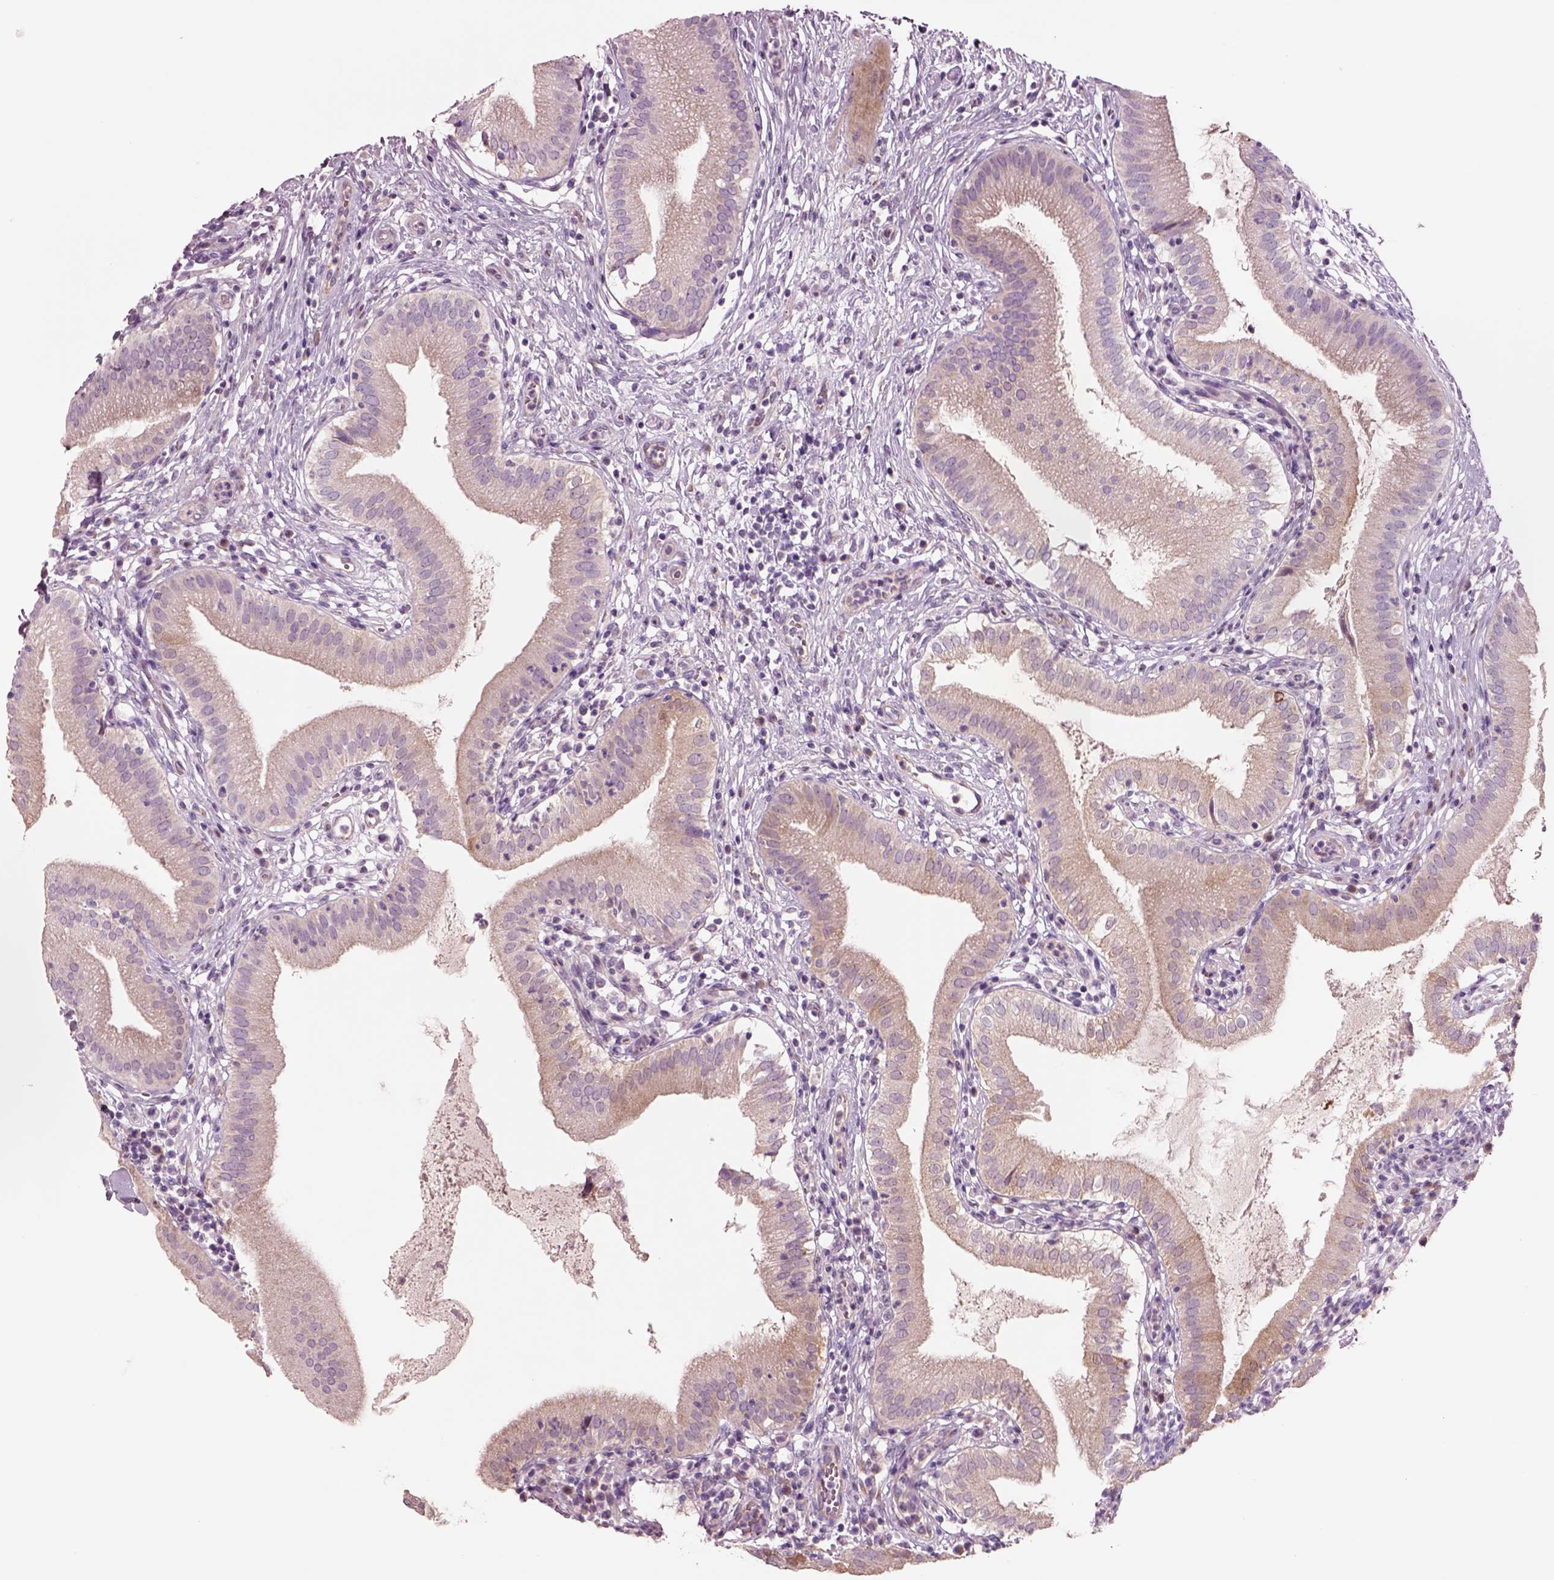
{"staining": {"intensity": "weak", "quantity": ">75%", "location": "cytoplasmic/membranous"}, "tissue": "gallbladder", "cell_type": "Glandular cells", "image_type": "normal", "snomed": [{"axis": "morphology", "description": "Normal tissue, NOS"}, {"axis": "topography", "description": "Gallbladder"}], "caption": "Immunohistochemical staining of unremarkable gallbladder exhibits >75% levels of weak cytoplasmic/membranous protein positivity in about >75% of glandular cells. (Stains: DAB in brown, nuclei in blue, Microscopy: brightfield microscopy at high magnification).", "gene": "PLPP7", "patient": {"sex": "female", "age": 65}}